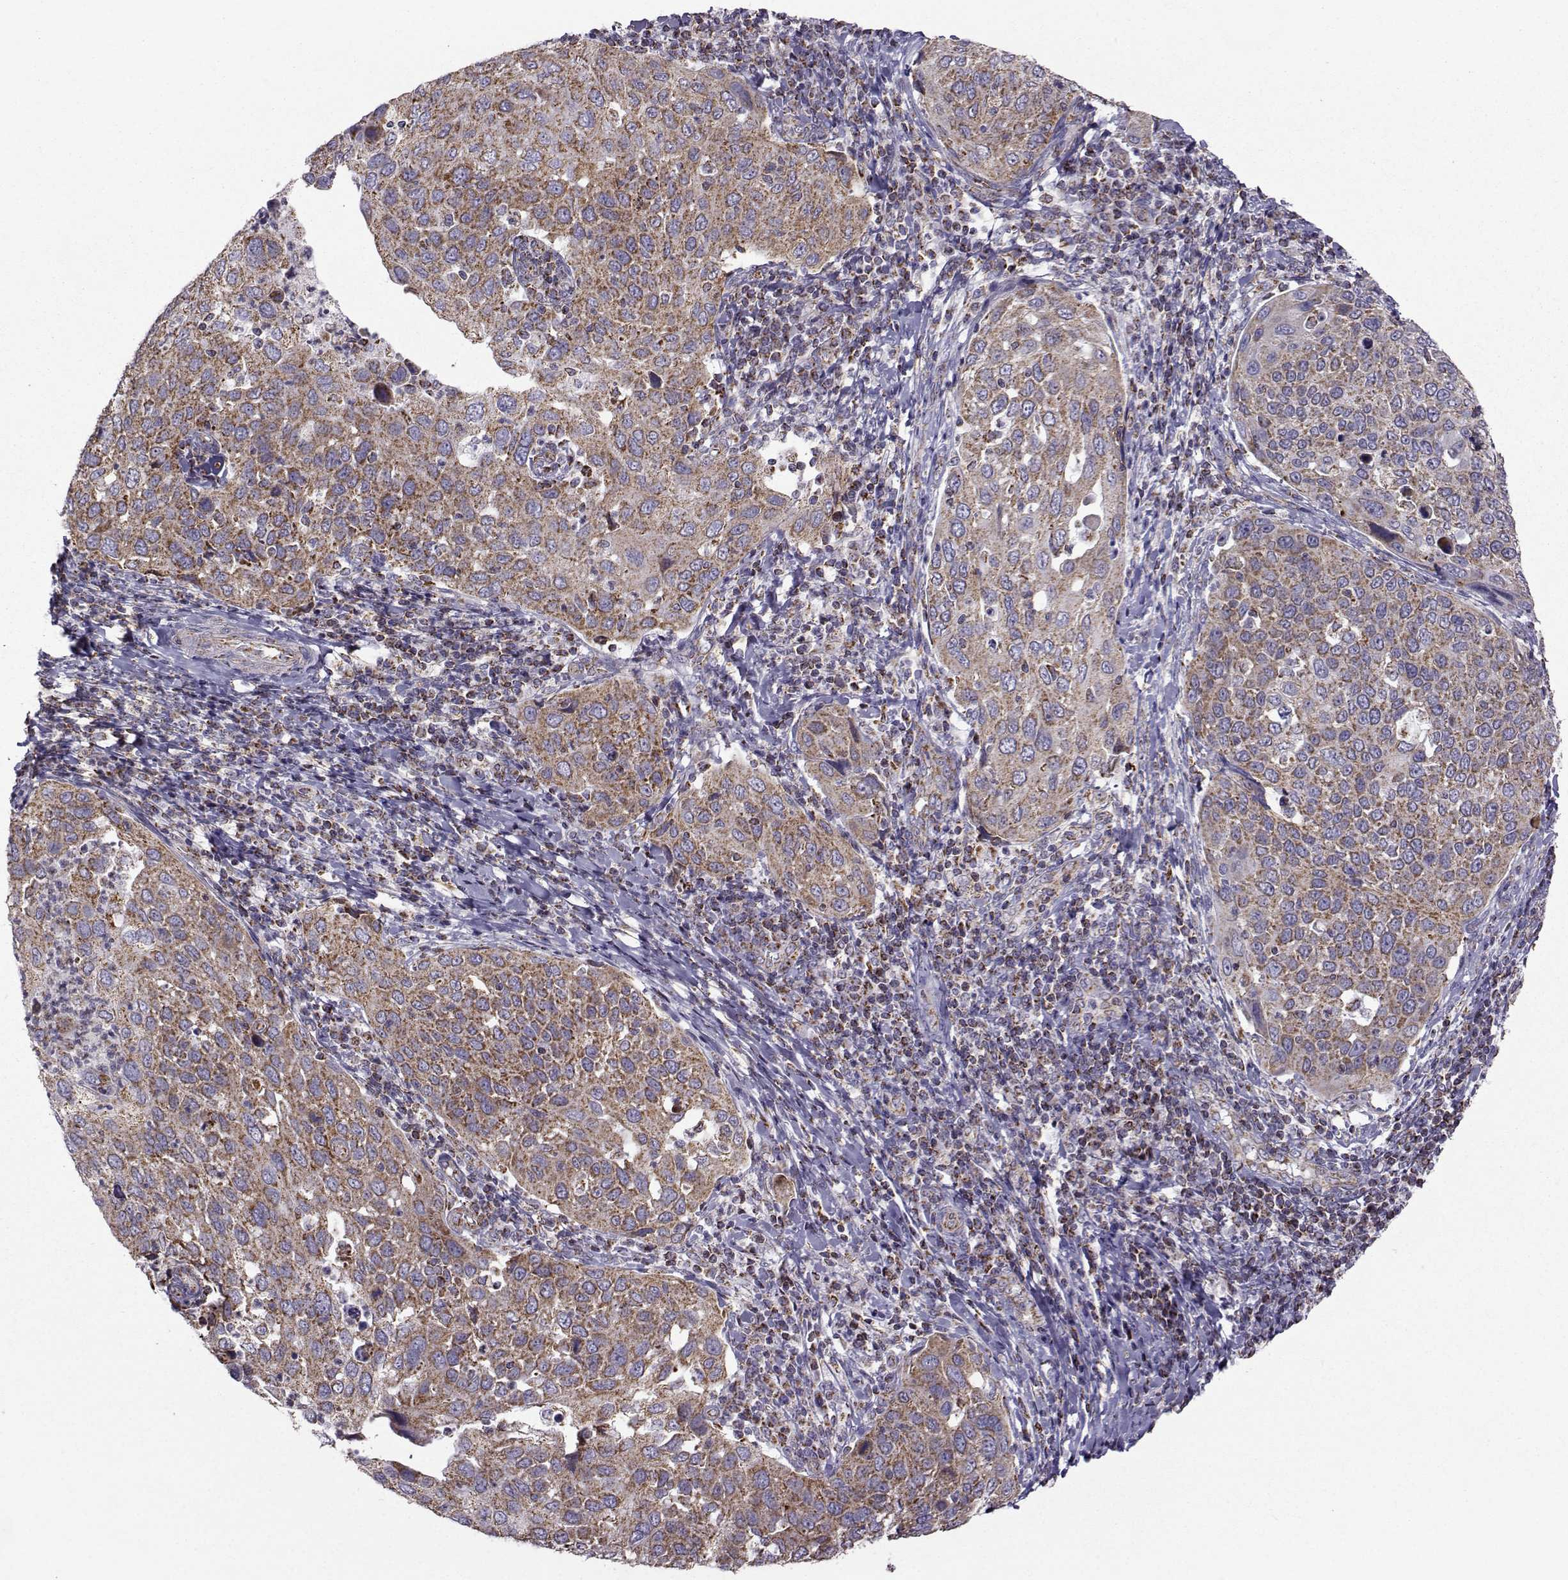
{"staining": {"intensity": "moderate", "quantity": ">75%", "location": "cytoplasmic/membranous"}, "tissue": "cervical cancer", "cell_type": "Tumor cells", "image_type": "cancer", "snomed": [{"axis": "morphology", "description": "Squamous cell carcinoma, NOS"}, {"axis": "topography", "description": "Cervix"}], "caption": "Protein expression analysis of human cervical squamous cell carcinoma reveals moderate cytoplasmic/membranous staining in about >75% of tumor cells. (Brightfield microscopy of DAB IHC at high magnification).", "gene": "NECAB3", "patient": {"sex": "female", "age": 54}}